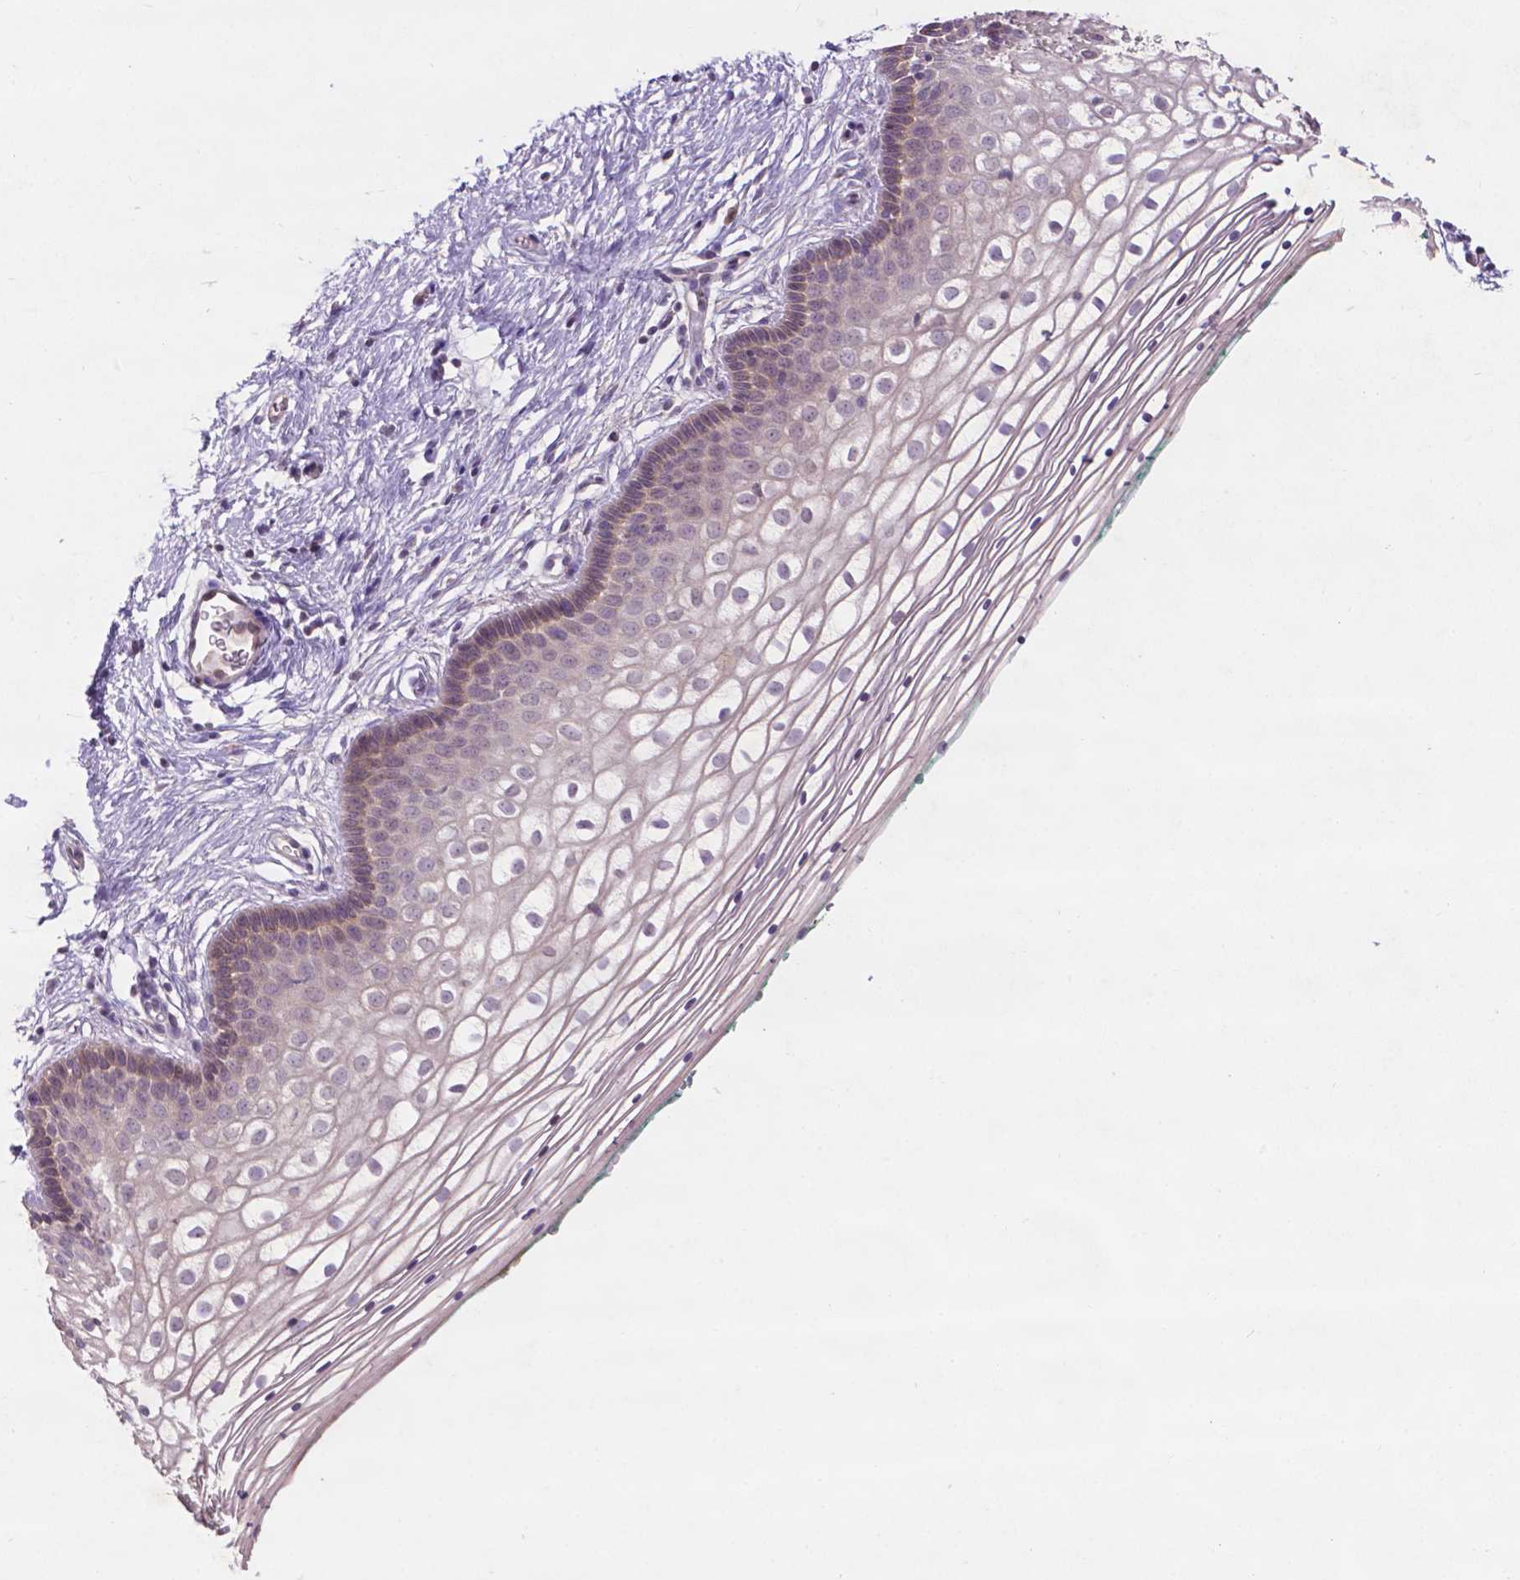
{"staining": {"intensity": "weak", "quantity": "<25%", "location": "cytoplasmic/membranous"}, "tissue": "vagina", "cell_type": "Squamous epithelial cells", "image_type": "normal", "snomed": [{"axis": "morphology", "description": "Normal tissue, NOS"}, {"axis": "topography", "description": "Vagina"}], "caption": "Protein analysis of benign vagina exhibits no significant staining in squamous epithelial cells. (Immunohistochemistry, brightfield microscopy, high magnification).", "gene": "ARL5C", "patient": {"sex": "female", "age": 36}}